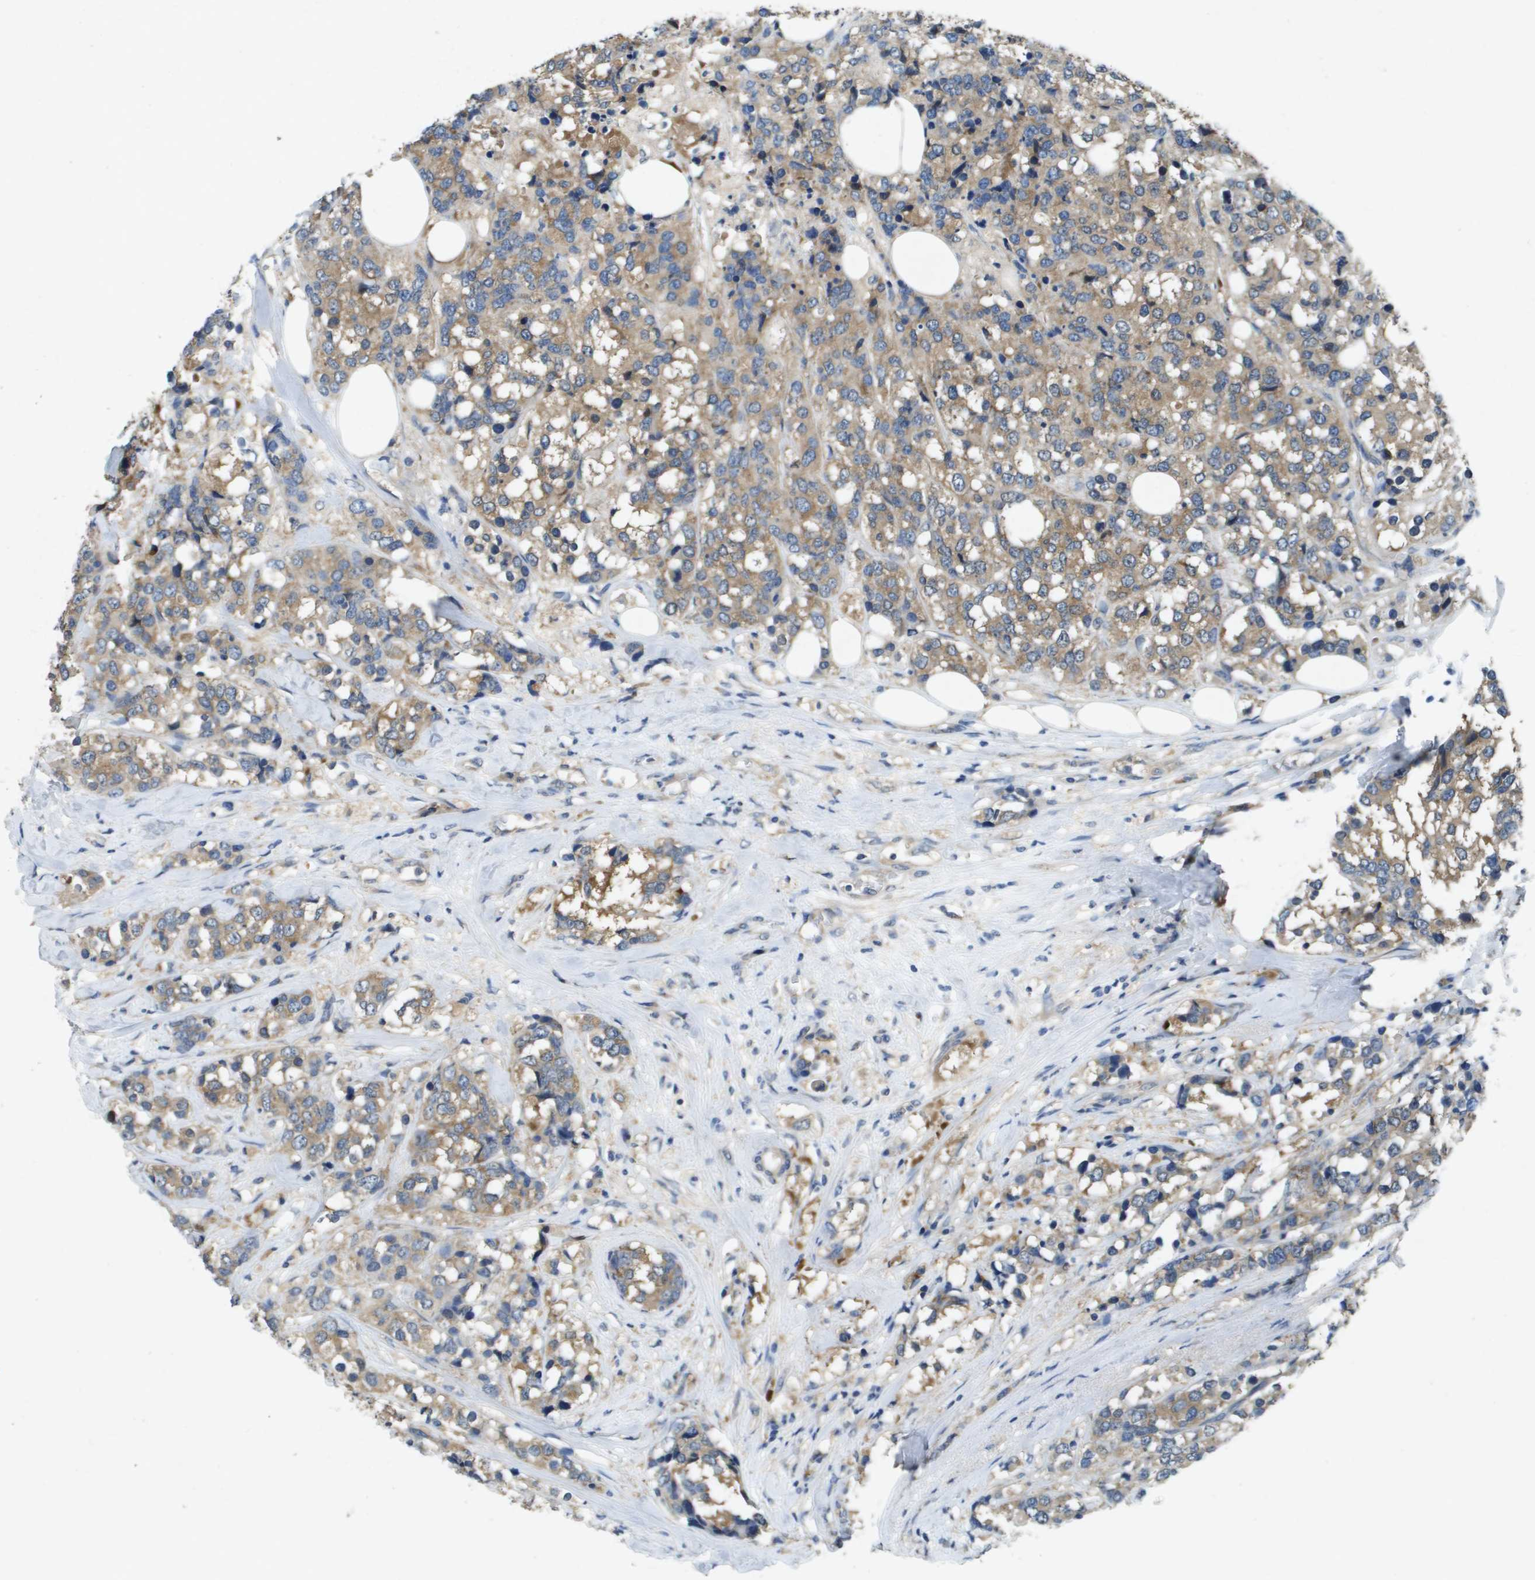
{"staining": {"intensity": "moderate", "quantity": "25%-75%", "location": "cytoplasmic/membranous"}, "tissue": "breast cancer", "cell_type": "Tumor cells", "image_type": "cancer", "snomed": [{"axis": "morphology", "description": "Lobular carcinoma"}, {"axis": "topography", "description": "Breast"}], "caption": "Lobular carcinoma (breast) stained for a protein (brown) demonstrates moderate cytoplasmic/membranous positive positivity in about 25%-75% of tumor cells.", "gene": "PTPRT", "patient": {"sex": "female", "age": 59}}